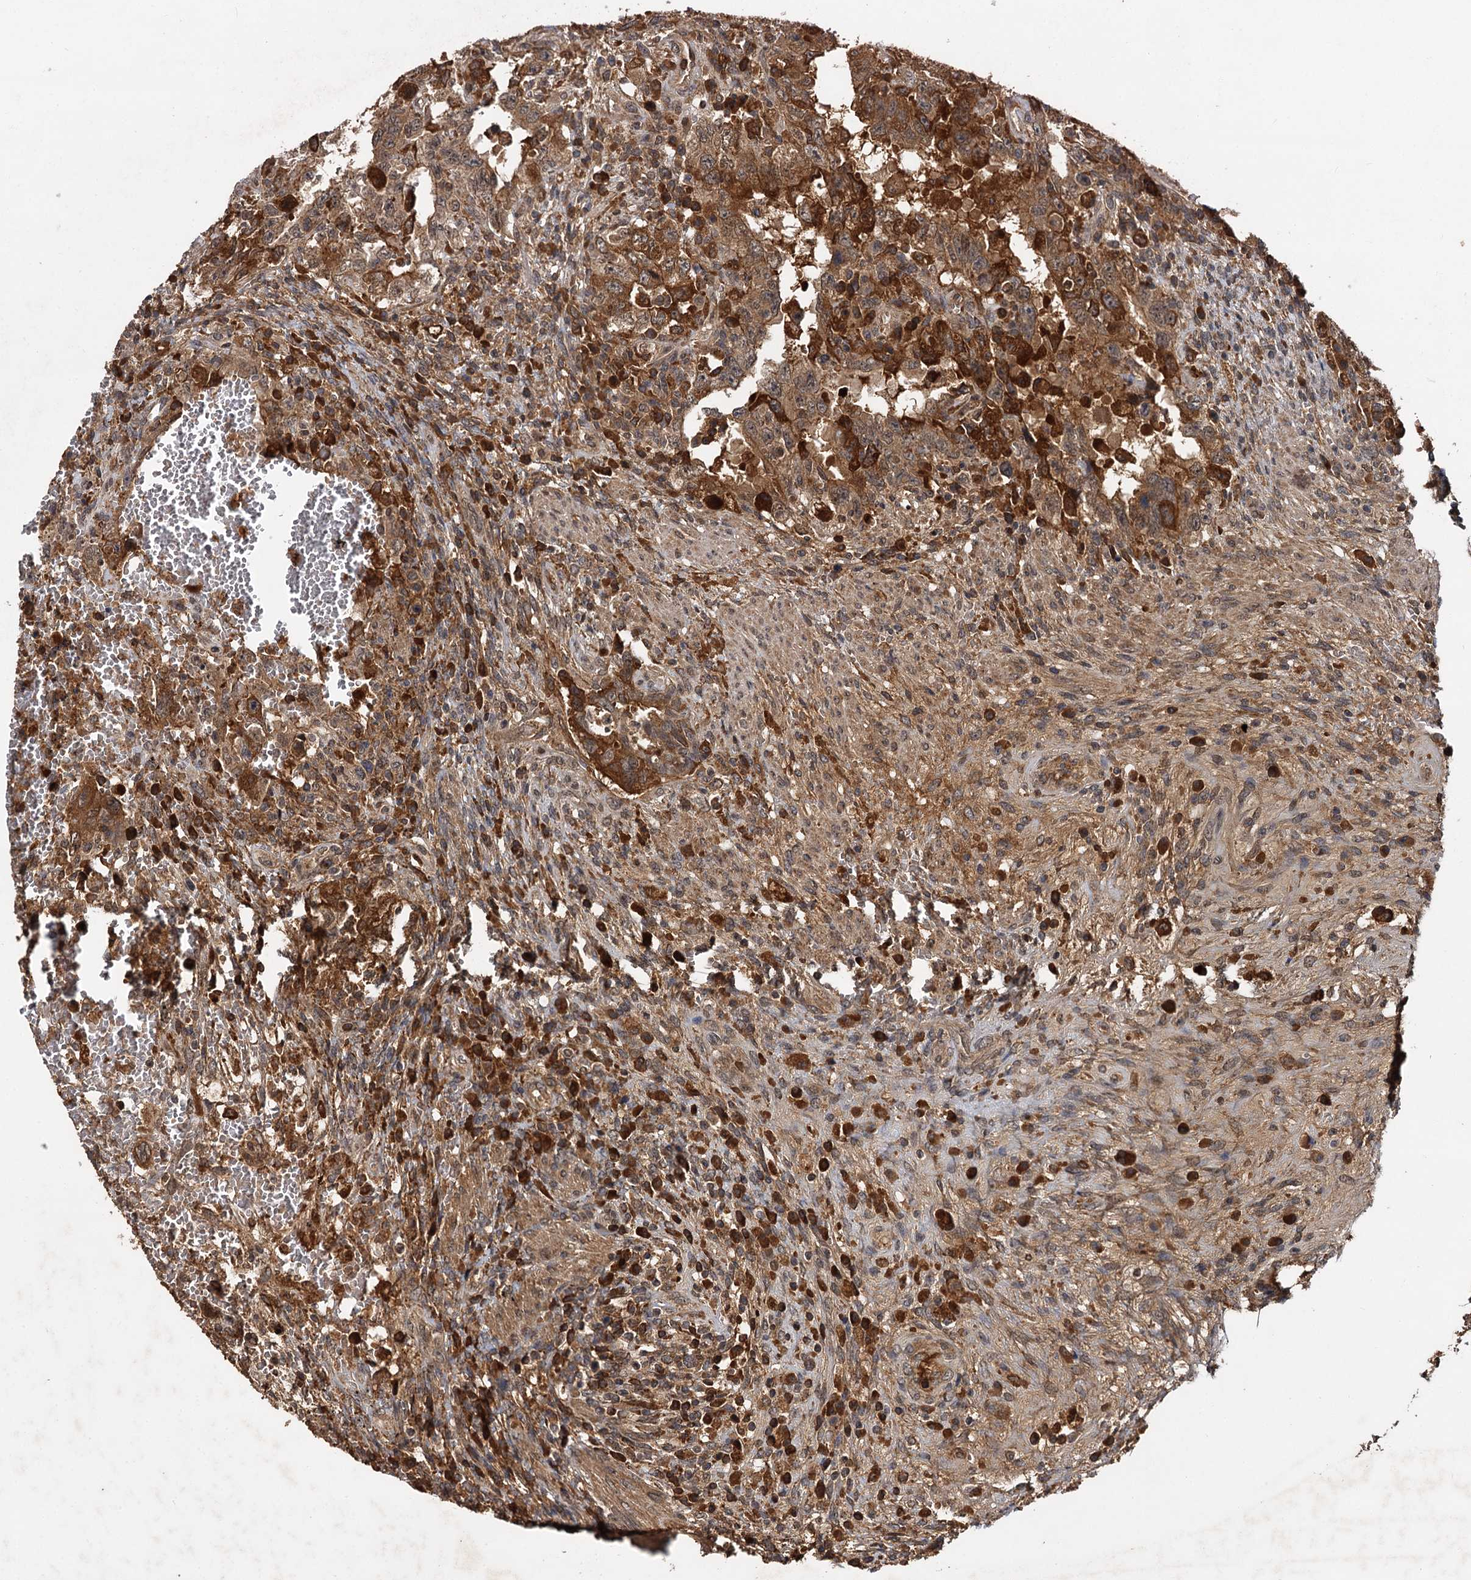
{"staining": {"intensity": "moderate", "quantity": ">75%", "location": "cytoplasmic/membranous"}, "tissue": "testis cancer", "cell_type": "Tumor cells", "image_type": "cancer", "snomed": [{"axis": "morphology", "description": "Carcinoma, Embryonal, NOS"}, {"axis": "topography", "description": "Testis"}], "caption": "Testis cancer stained with a protein marker reveals moderate staining in tumor cells.", "gene": "MBD6", "patient": {"sex": "male", "age": 26}}